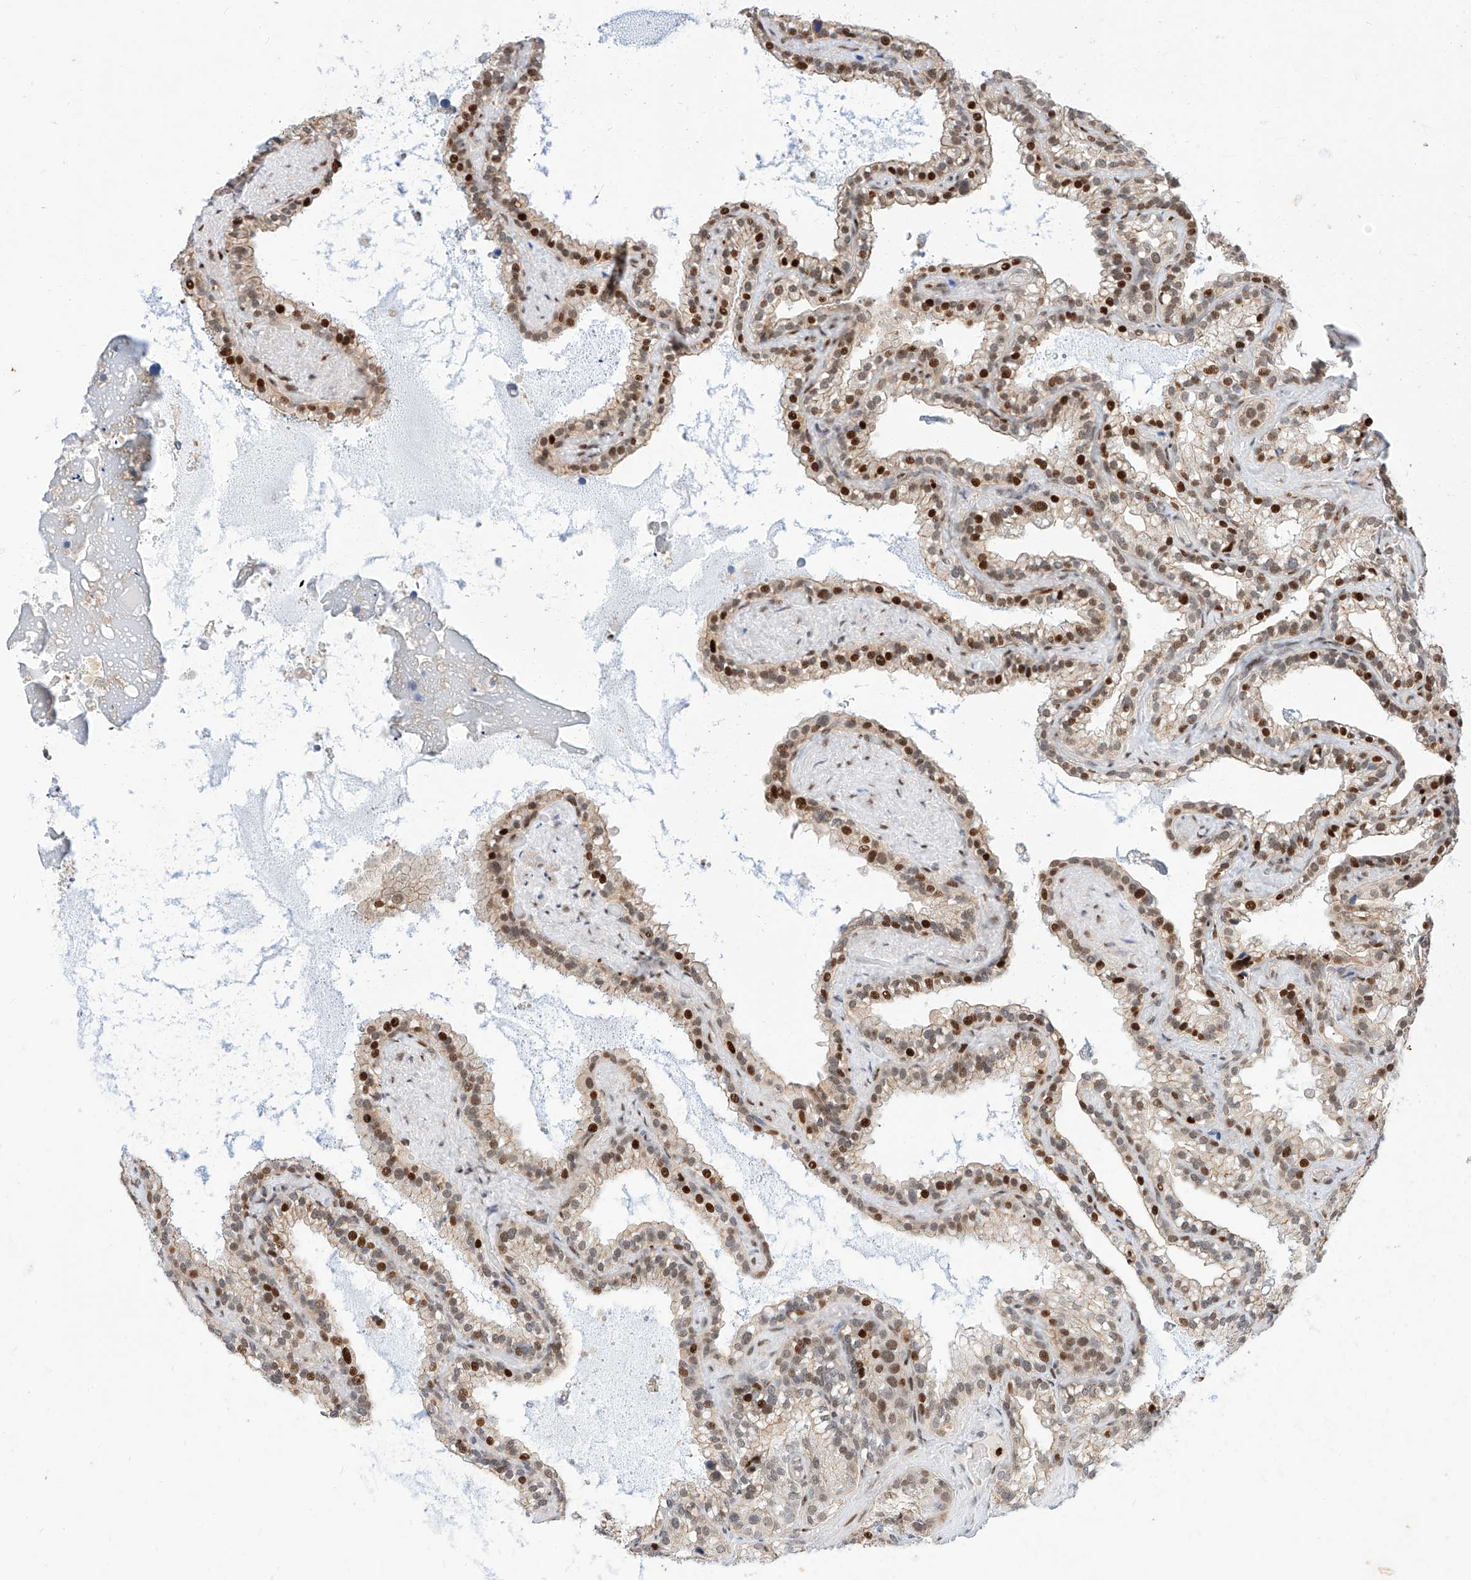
{"staining": {"intensity": "strong", "quantity": ">75%", "location": "nuclear"}, "tissue": "seminal vesicle", "cell_type": "Glandular cells", "image_type": "normal", "snomed": [{"axis": "morphology", "description": "Normal tissue, NOS"}, {"axis": "topography", "description": "Prostate"}, {"axis": "topography", "description": "Seminal veicle"}], "caption": "High-magnification brightfield microscopy of normal seminal vesicle stained with DAB (brown) and counterstained with hematoxylin (blue). glandular cells exhibit strong nuclear positivity is present in approximately>75% of cells. Nuclei are stained in blue.", "gene": "HDAC9", "patient": {"sex": "male", "age": 68}}